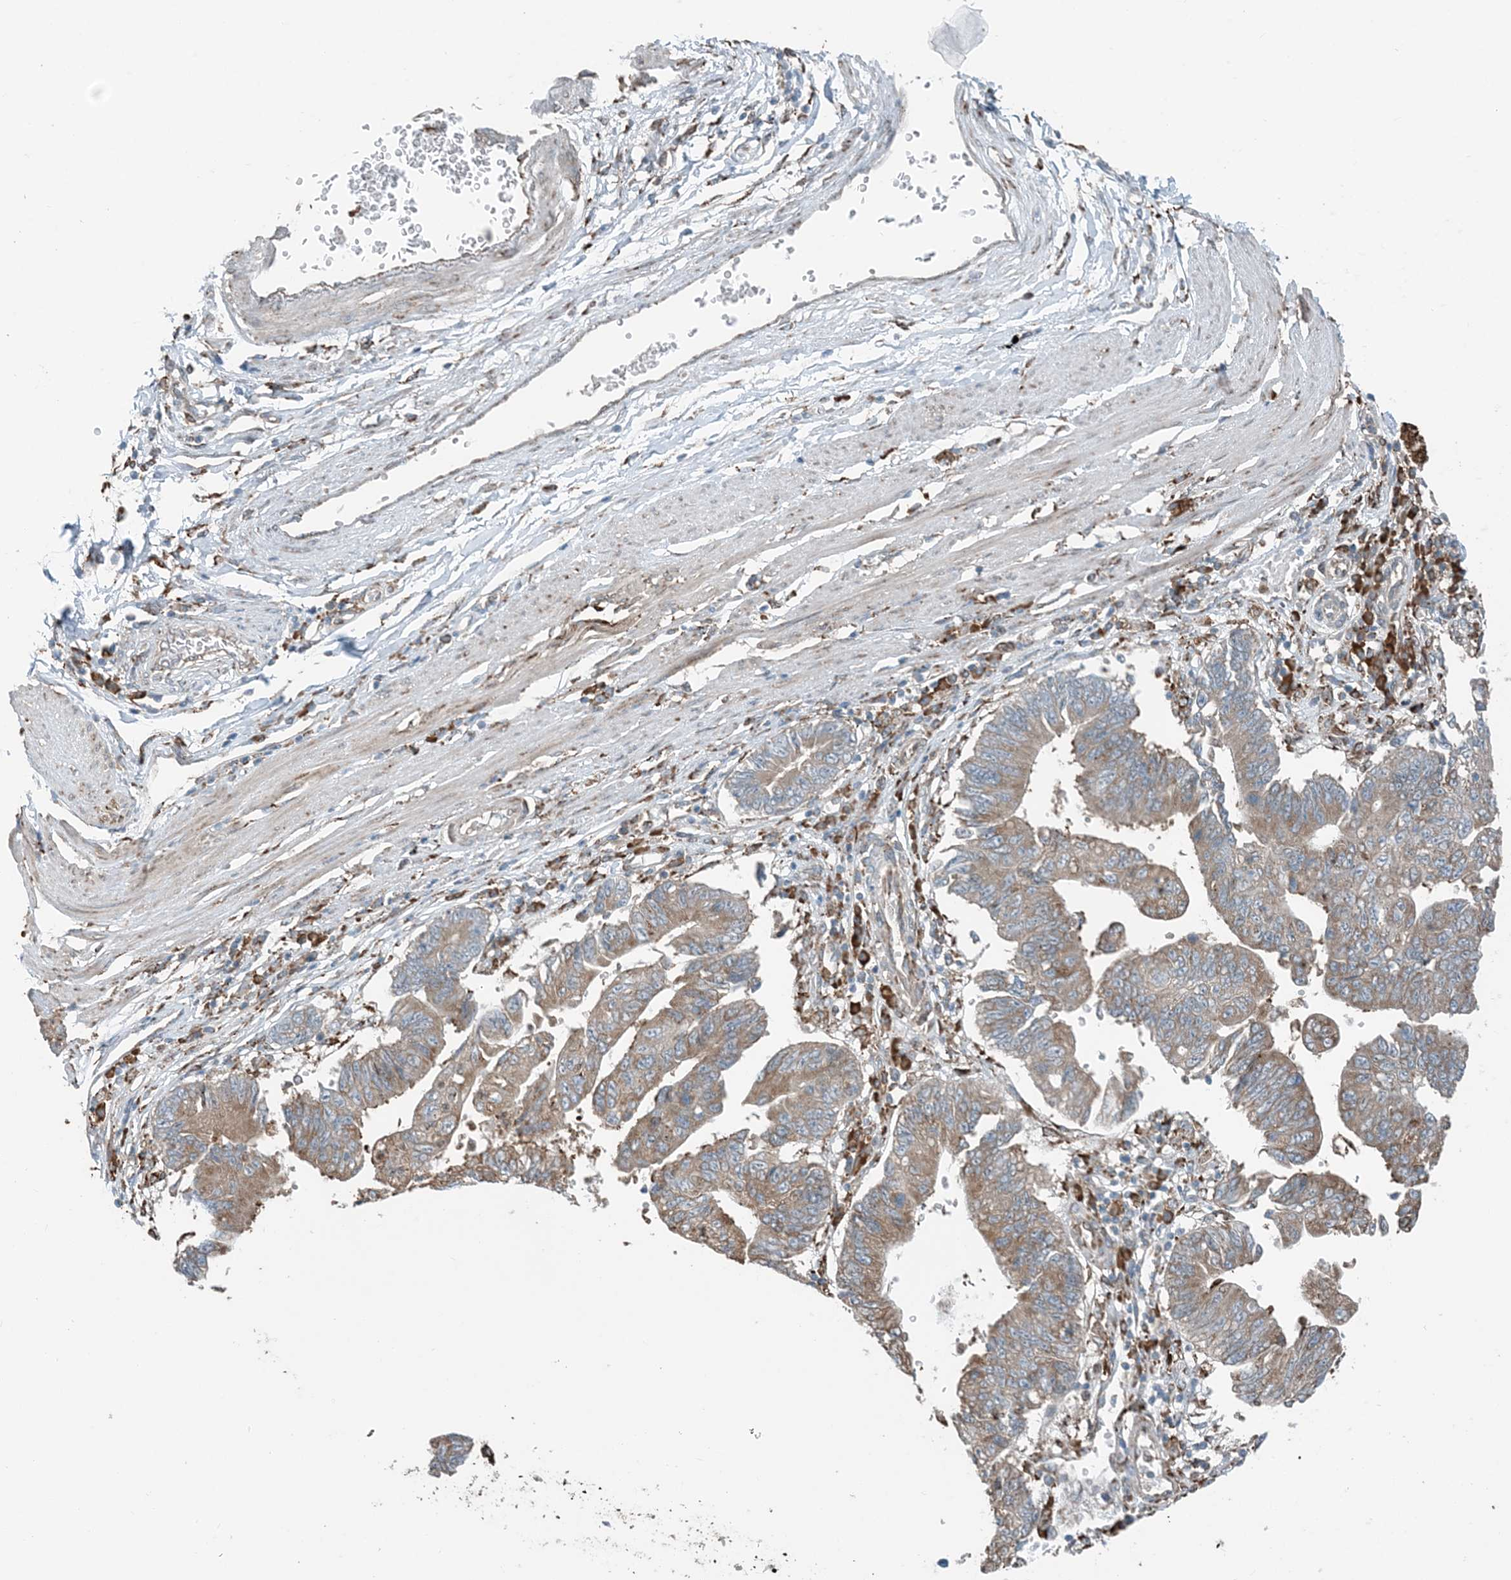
{"staining": {"intensity": "moderate", "quantity": ">75%", "location": "cytoplasmic/membranous"}, "tissue": "stomach cancer", "cell_type": "Tumor cells", "image_type": "cancer", "snomed": [{"axis": "morphology", "description": "Adenocarcinoma, NOS"}, {"axis": "topography", "description": "Stomach"}], "caption": "Stomach adenocarcinoma stained with a protein marker displays moderate staining in tumor cells.", "gene": "CERKL", "patient": {"sex": "male", "age": 59}}